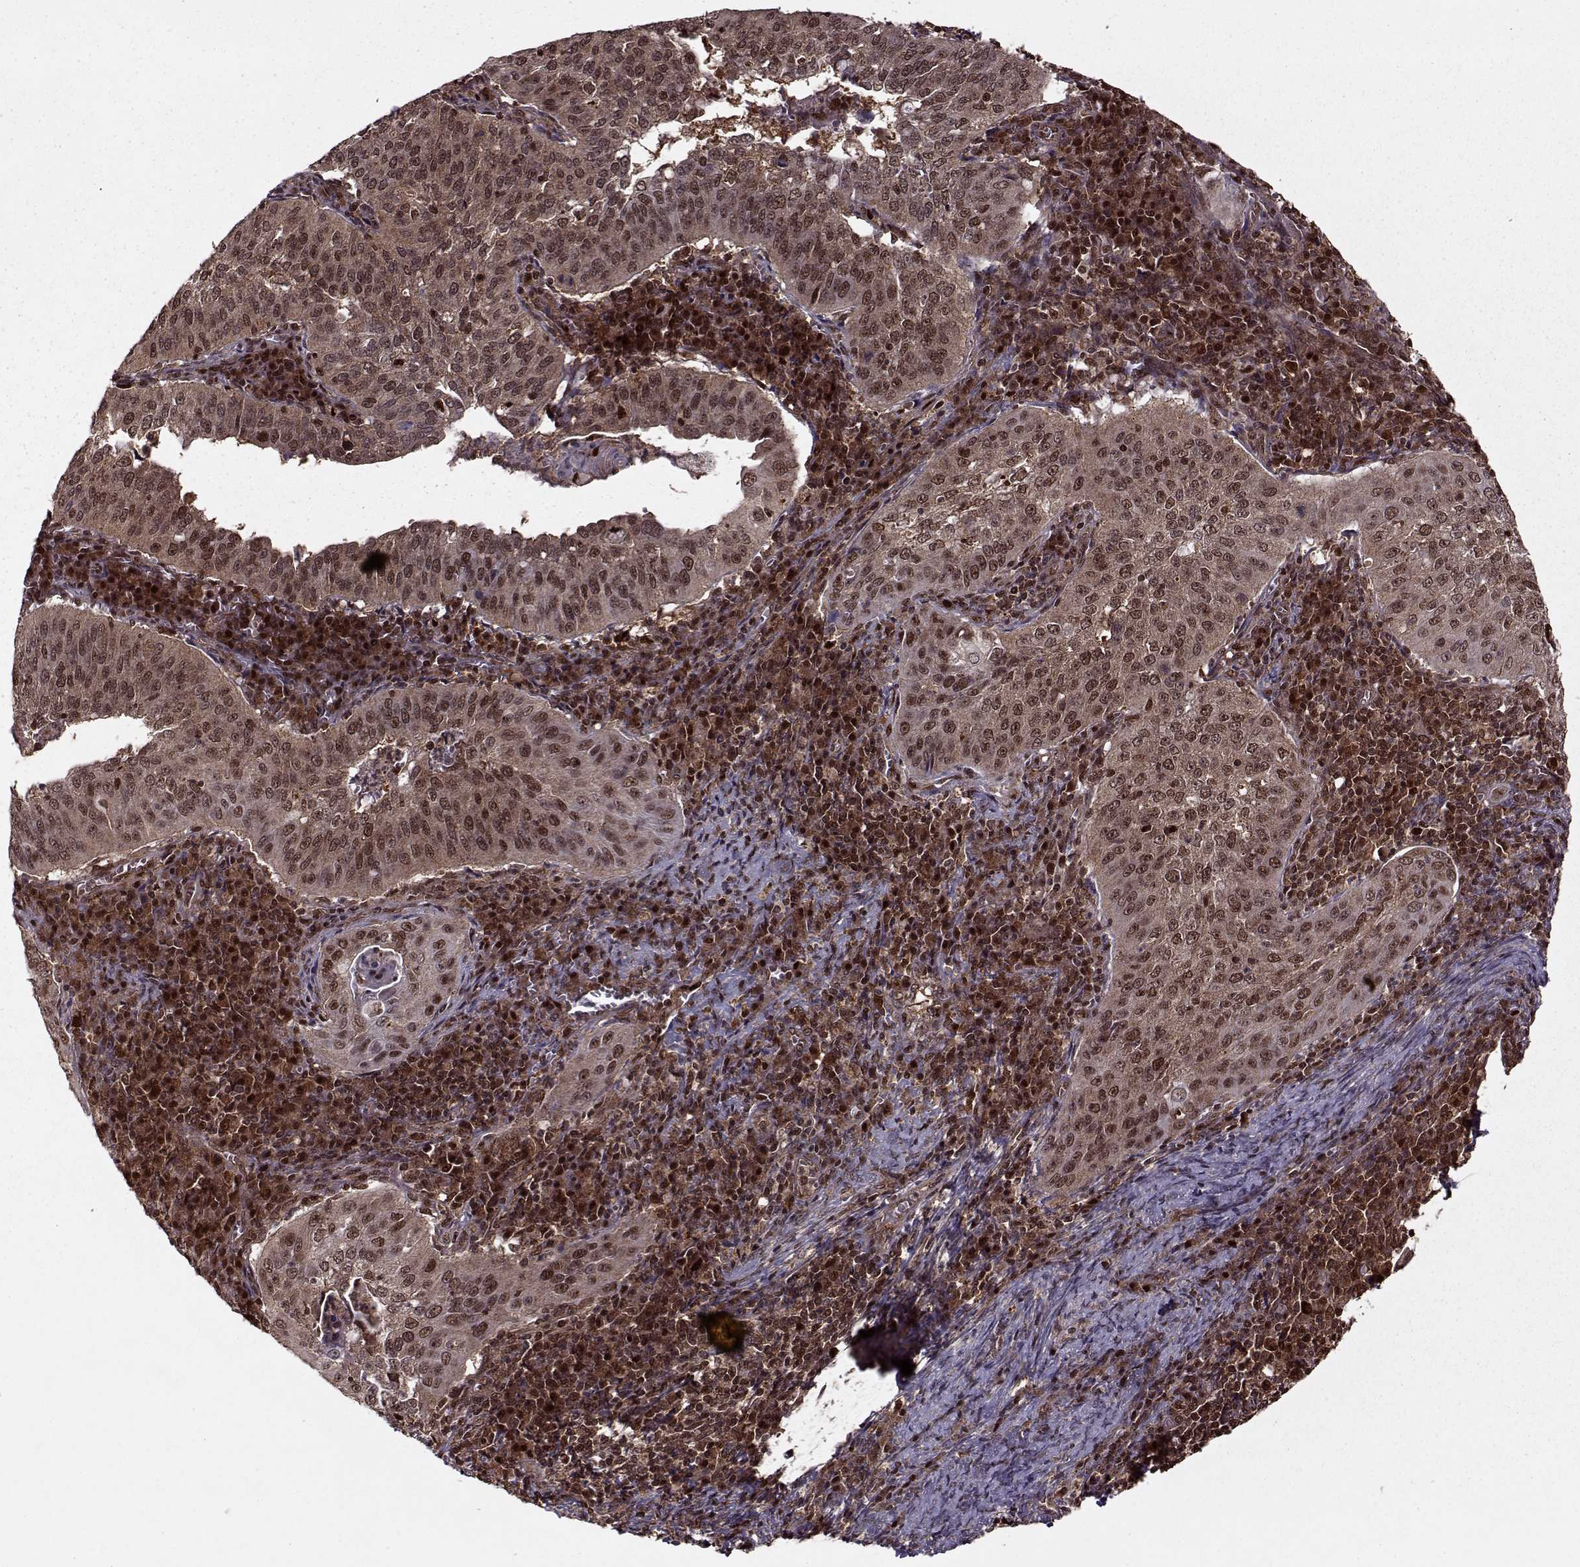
{"staining": {"intensity": "moderate", "quantity": ">75%", "location": "cytoplasmic/membranous,nuclear"}, "tissue": "cervical cancer", "cell_type": "Tumor cells", "image_type": "cancer", "snomed": [{"axis": "morphology", "description": "Squamous cell carcinoma, NOS"}, {"axis": "topography", "description": "Cervix"}], "caption": "Squamous cell carcinoma (cervical) was stained to show a protein in brown. There is medium levels of moderate cytoplasmic/membranous and nuclear positivity in approximately >75% of tumor cells.", "gene": "PSMA7", "patient": {"sex": "female", "age": 39}}